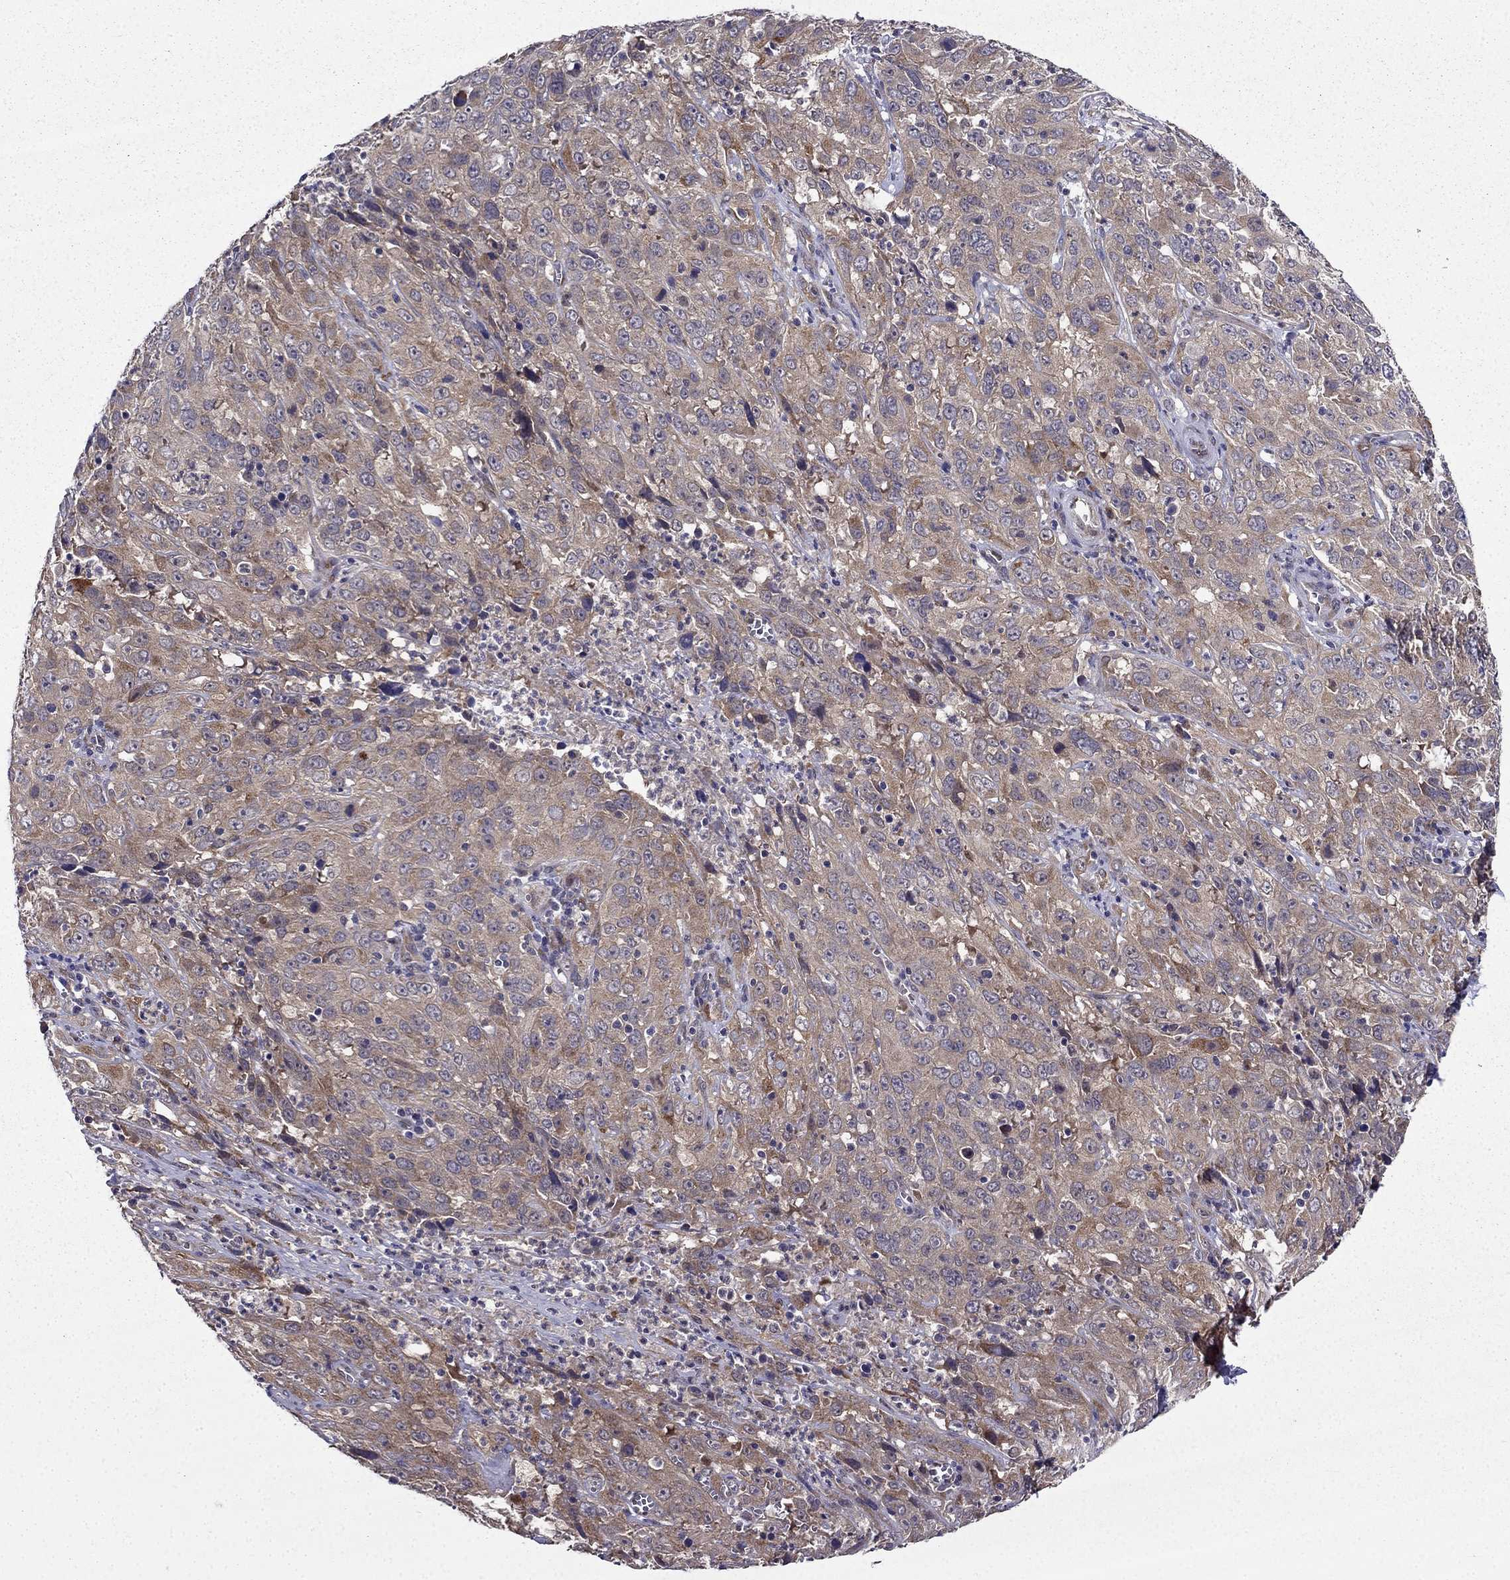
{"staining": {"intensity": "moderate", "quantity": "<25%", "location": "cytoplasmic/membranous"}, "tissue": "cervical cancer", "cell_type": "Tumor cells", "image_type": "cancer", "snomed": [{"axis": "morphology", "description": "Squamous cell carcinoma, NOS"}, {"axis": "topography", "description": "Cervix"}], "caption": "Immunohistochemical staining of squamous cell carcinoma (cervical) displays moderate cytoplasmic/membranous protein staining in approximately <25% of tumor cells.", "gene": "ARHGEF28", "patient": {"sex": "female", "age": 32}}